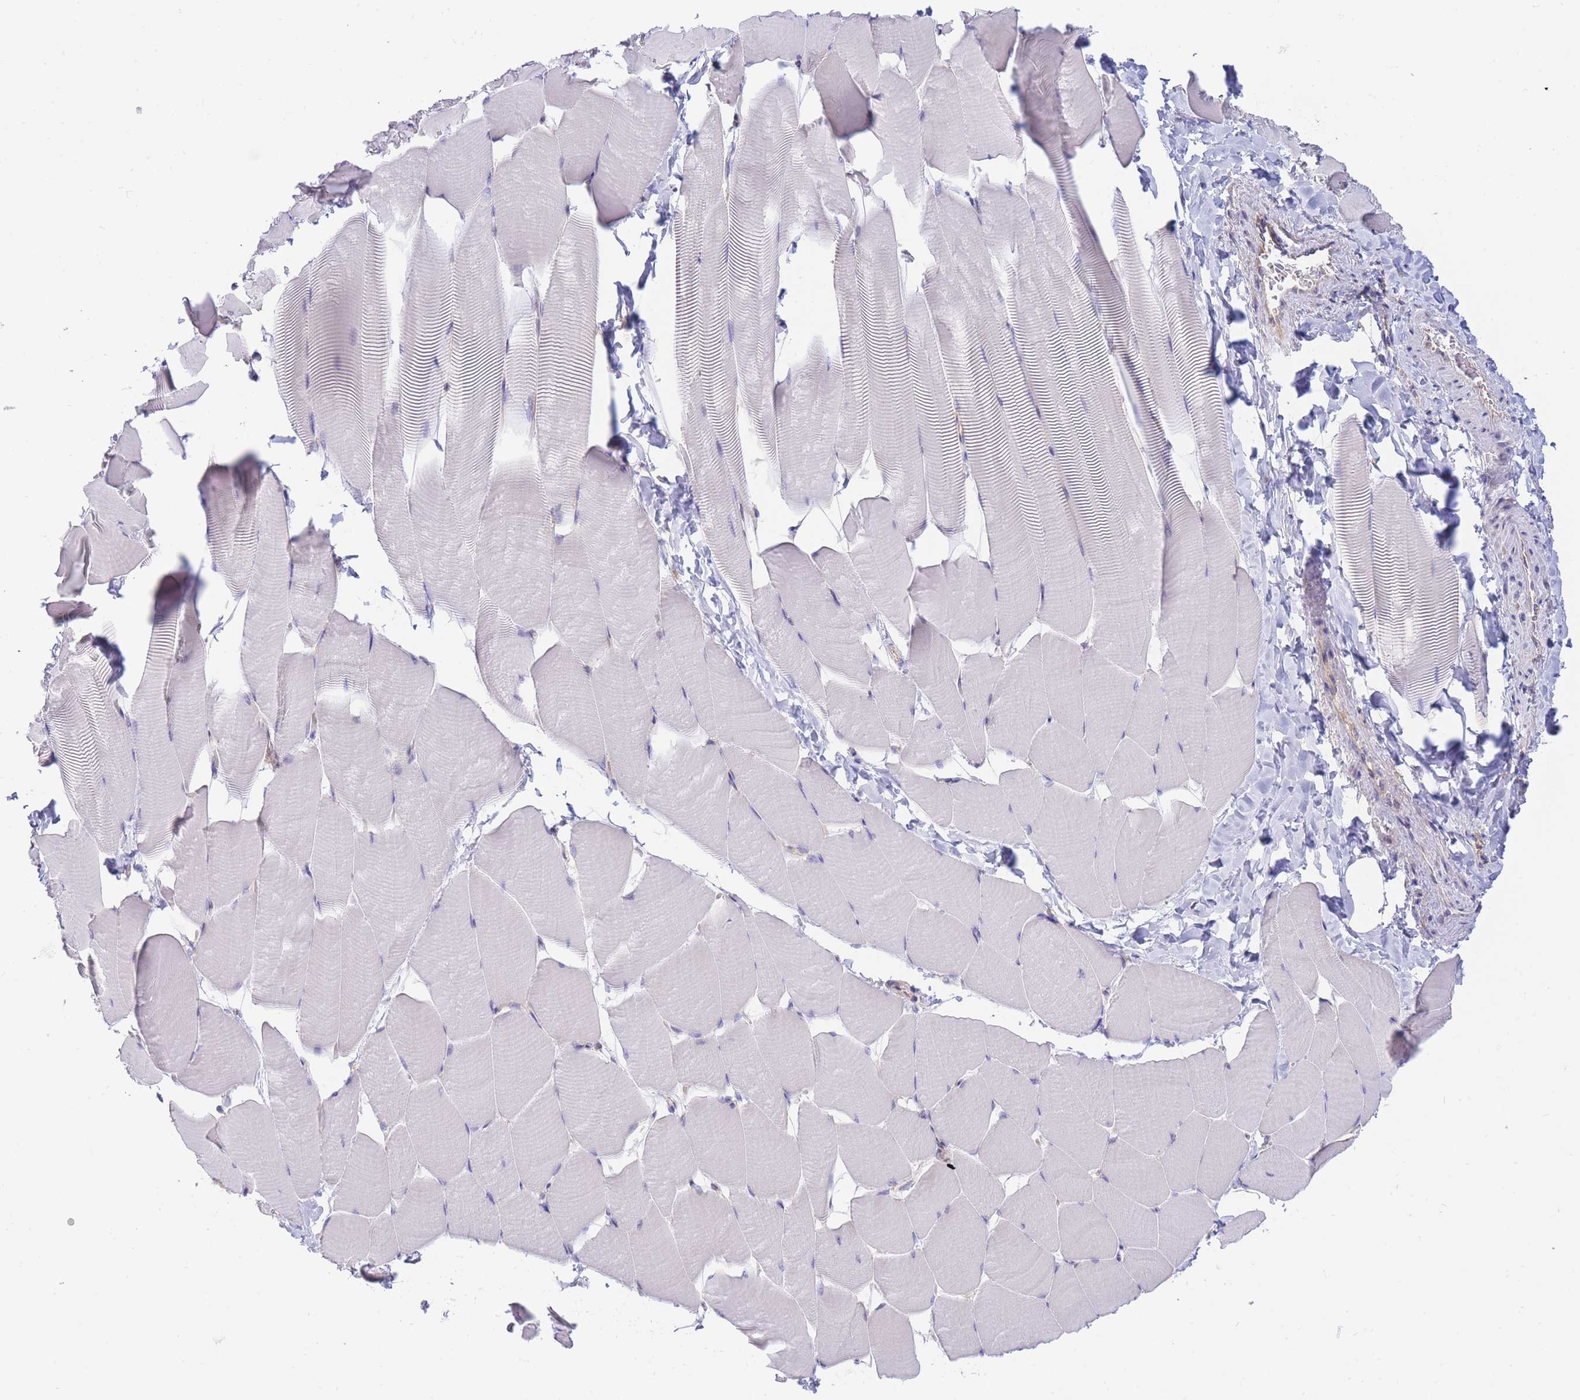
{"staining": {"intensity": "negative", "quantity": "none", "location": "none"}, "tissue": "skeletal muscle", "cell_type": "Myocytes", "image_type": "normal", "snomed": [{"axis": "morphology", "description": "Normal tissue, NOS"}, {"axis": "topography", "description": "Skeletal muscle"}], "caption": "A histopathology image of skeletal muscle stained for a protein displays no brown staining in myocytes. The staining is performed using DAB (3,3'-diaminobenzidine) brown chromogen with nuclei counter-stained in using hematoxylin.", "gene": "SH2B2", "patient": {"sex": "male", "age": 25}}